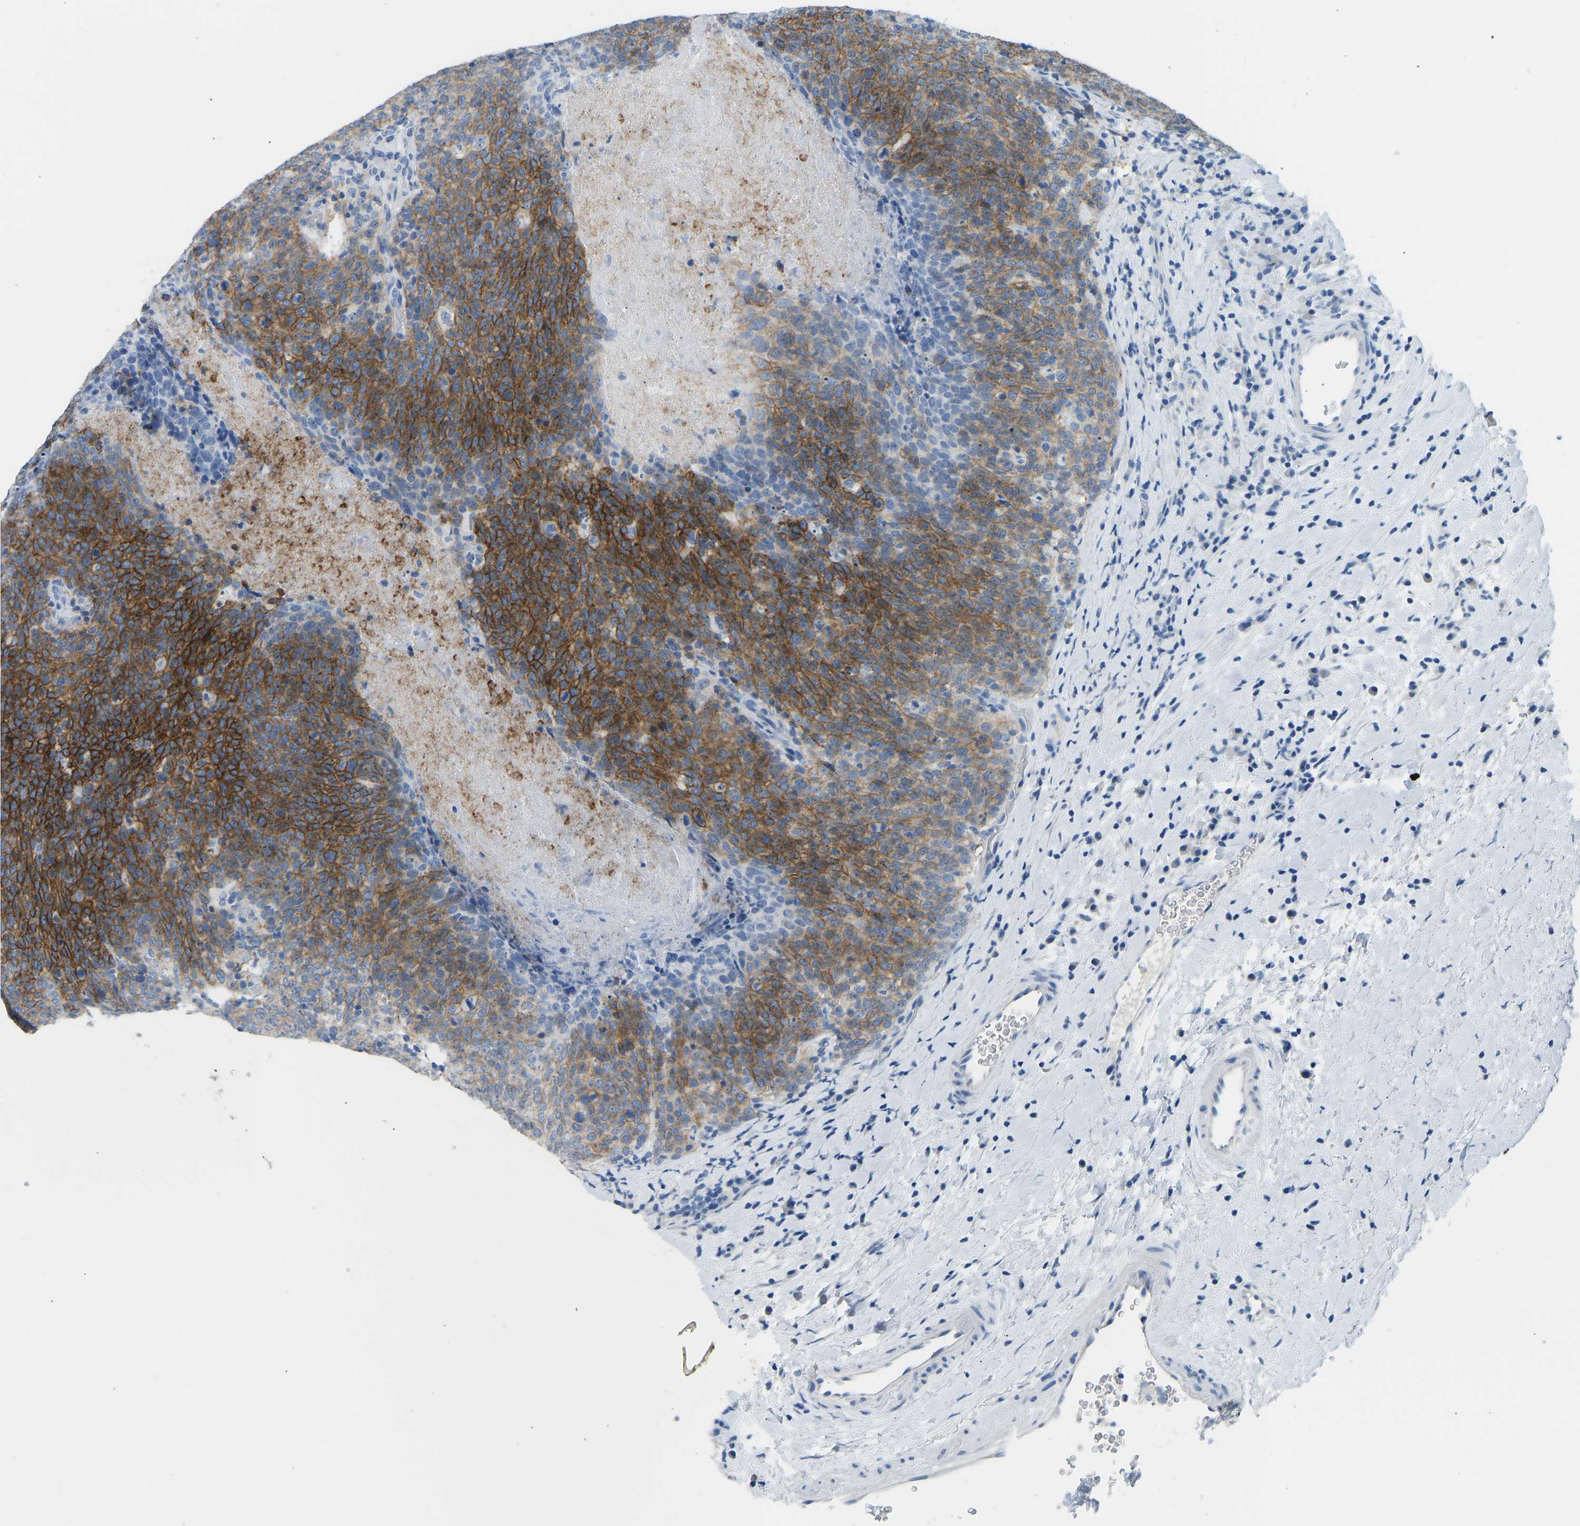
{"staining": {"intensity": "strong", "quantity": ">75%", "location": "cytoplasmic/membranous"}, "tissue": "head and neck cancer", "cell_type": "Tumor cells", "image_type": "cancer", "snomed": [{"axis": "morphology", "description": "Squamous cell carcinoma, NOS"}, {"axis": "morphology", "description": "Squamous cell carcinoma, metastatic, NOS"}, {"axis": "topography", "description": "Lymph node"}, {"axis": "topography", "description": "Head-Neck"}], "caption": "Approximately >75% of tumor cells in human head and neck cancer (metastatic squamous cell carcinoma) exhibit strong cytoplasmic/membranous protein staining as visualized by brown immunohistochemical staining.", "gene": "ATP1A1", "patient": {"sex": "male", "age": 62}}